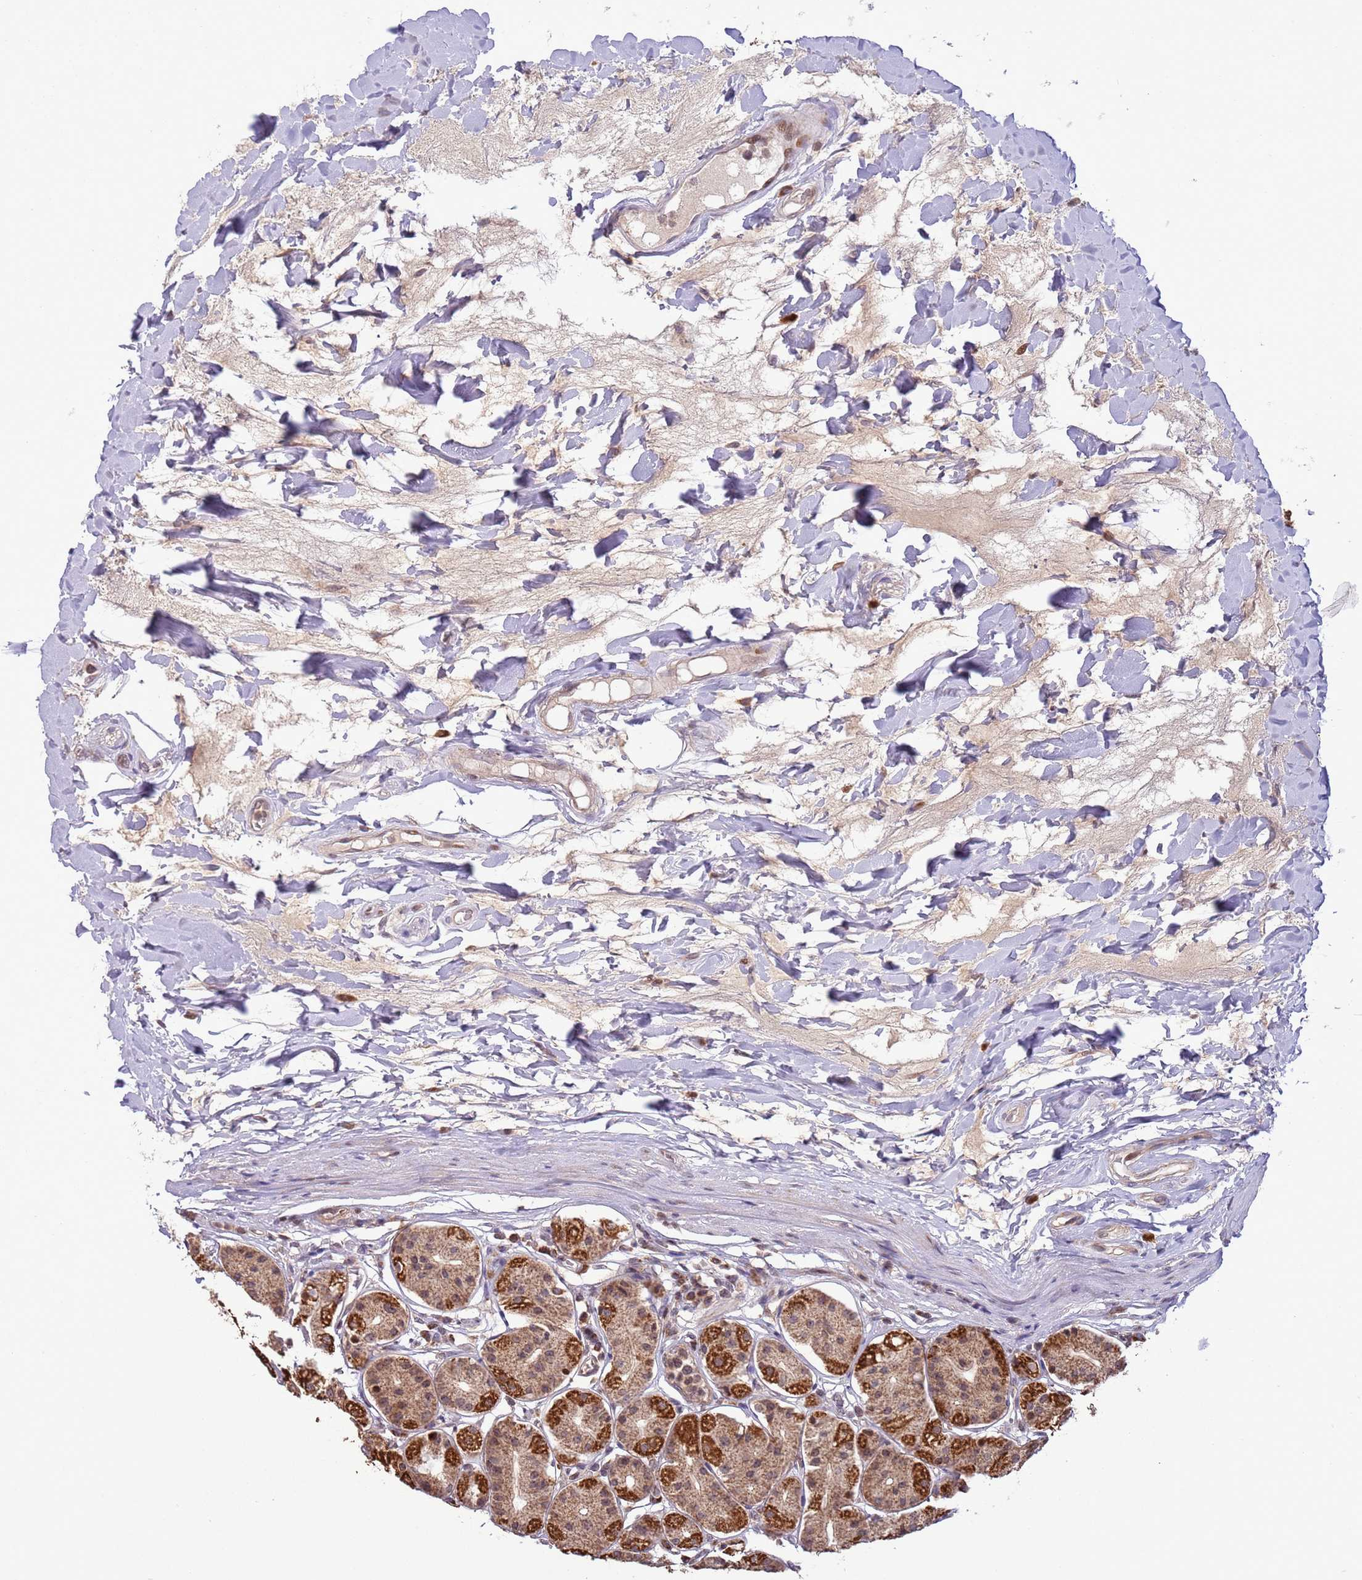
{"staining": {"intensity": "strong", "quantity": "<25%", "location": "cytoplasmic/membranous"}, "tissue": "stomach", "cell_type": "Glandular cells", "image_type": "normal", "snomed": [{"axis": "morphology", "description": "Normal tissue, NOS"}, {"axis": "topography", "description": "Stomach"}, {"axis": "topography", "description": "Stomach, lower"}], "caption": "The photomicrograph demonstrates staining of normal stomach, revealing strong cytoplasmic/membranous protein positivity (brown color) within glandular cells. (Brightfield microscopy of DAB IHC at high magnification).", "gene": "RCOR2", "patient": {"sex": "female", "age": 56}}